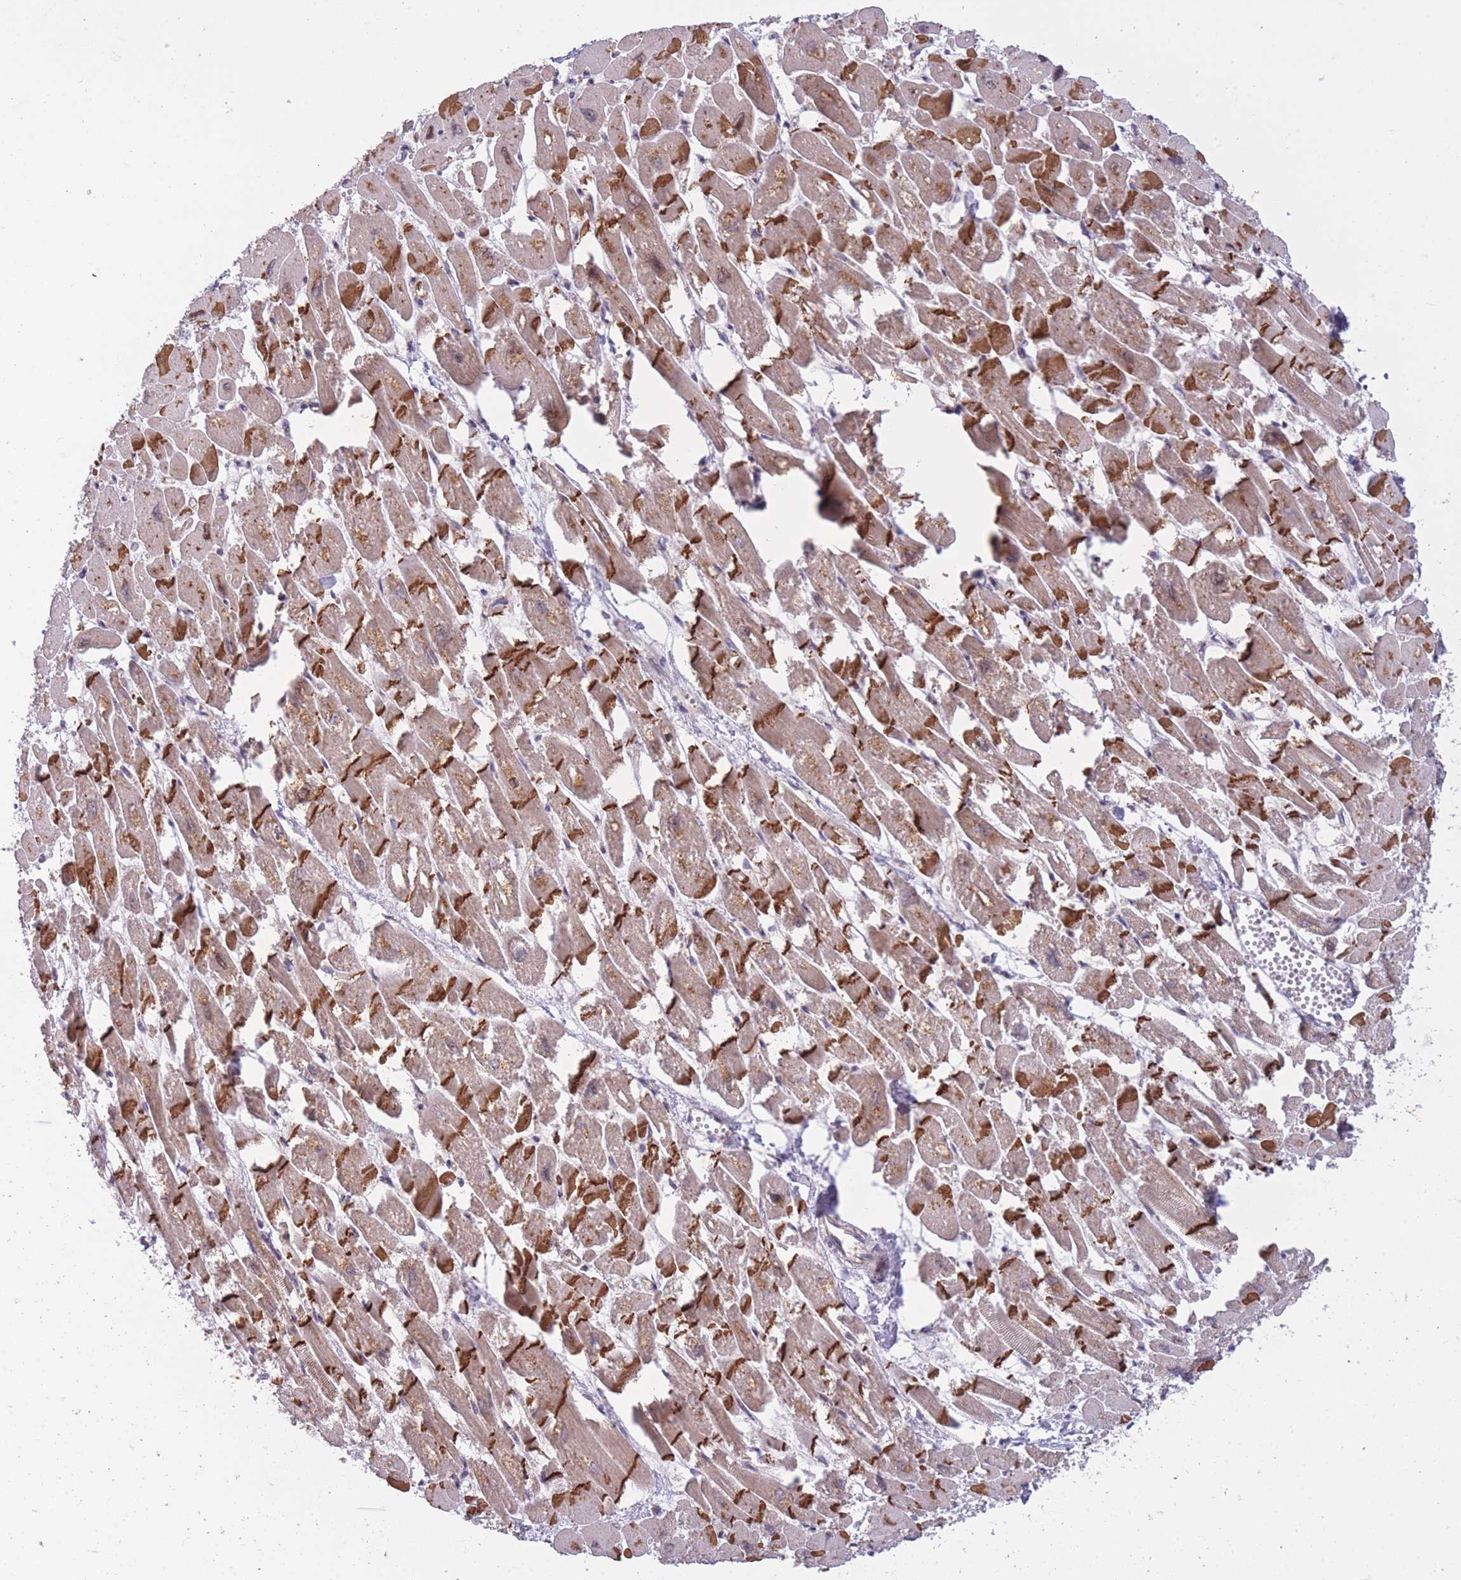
{"staining": {"intensity": "strong", "quantity": ">75%", "location": "cytoplasmic/membranous"}, "tissue": "heart muscle", "cell_type": "Cardiomyocytes", "image_type": "normal", "snomed": [{"axis": "morphology", "description": "Normal tissue, NOS"}, {"axis": "topography", "description": "Heart"}], "caption": "IHC (DAB) staining of unremarkable human heart muscle demonstrates strong cytoplasmic/membranous protein staining in about >75% of cardiomyocytes.", "gene": "MRPS18C", "patient": {"sex": "male", "age": 54}}